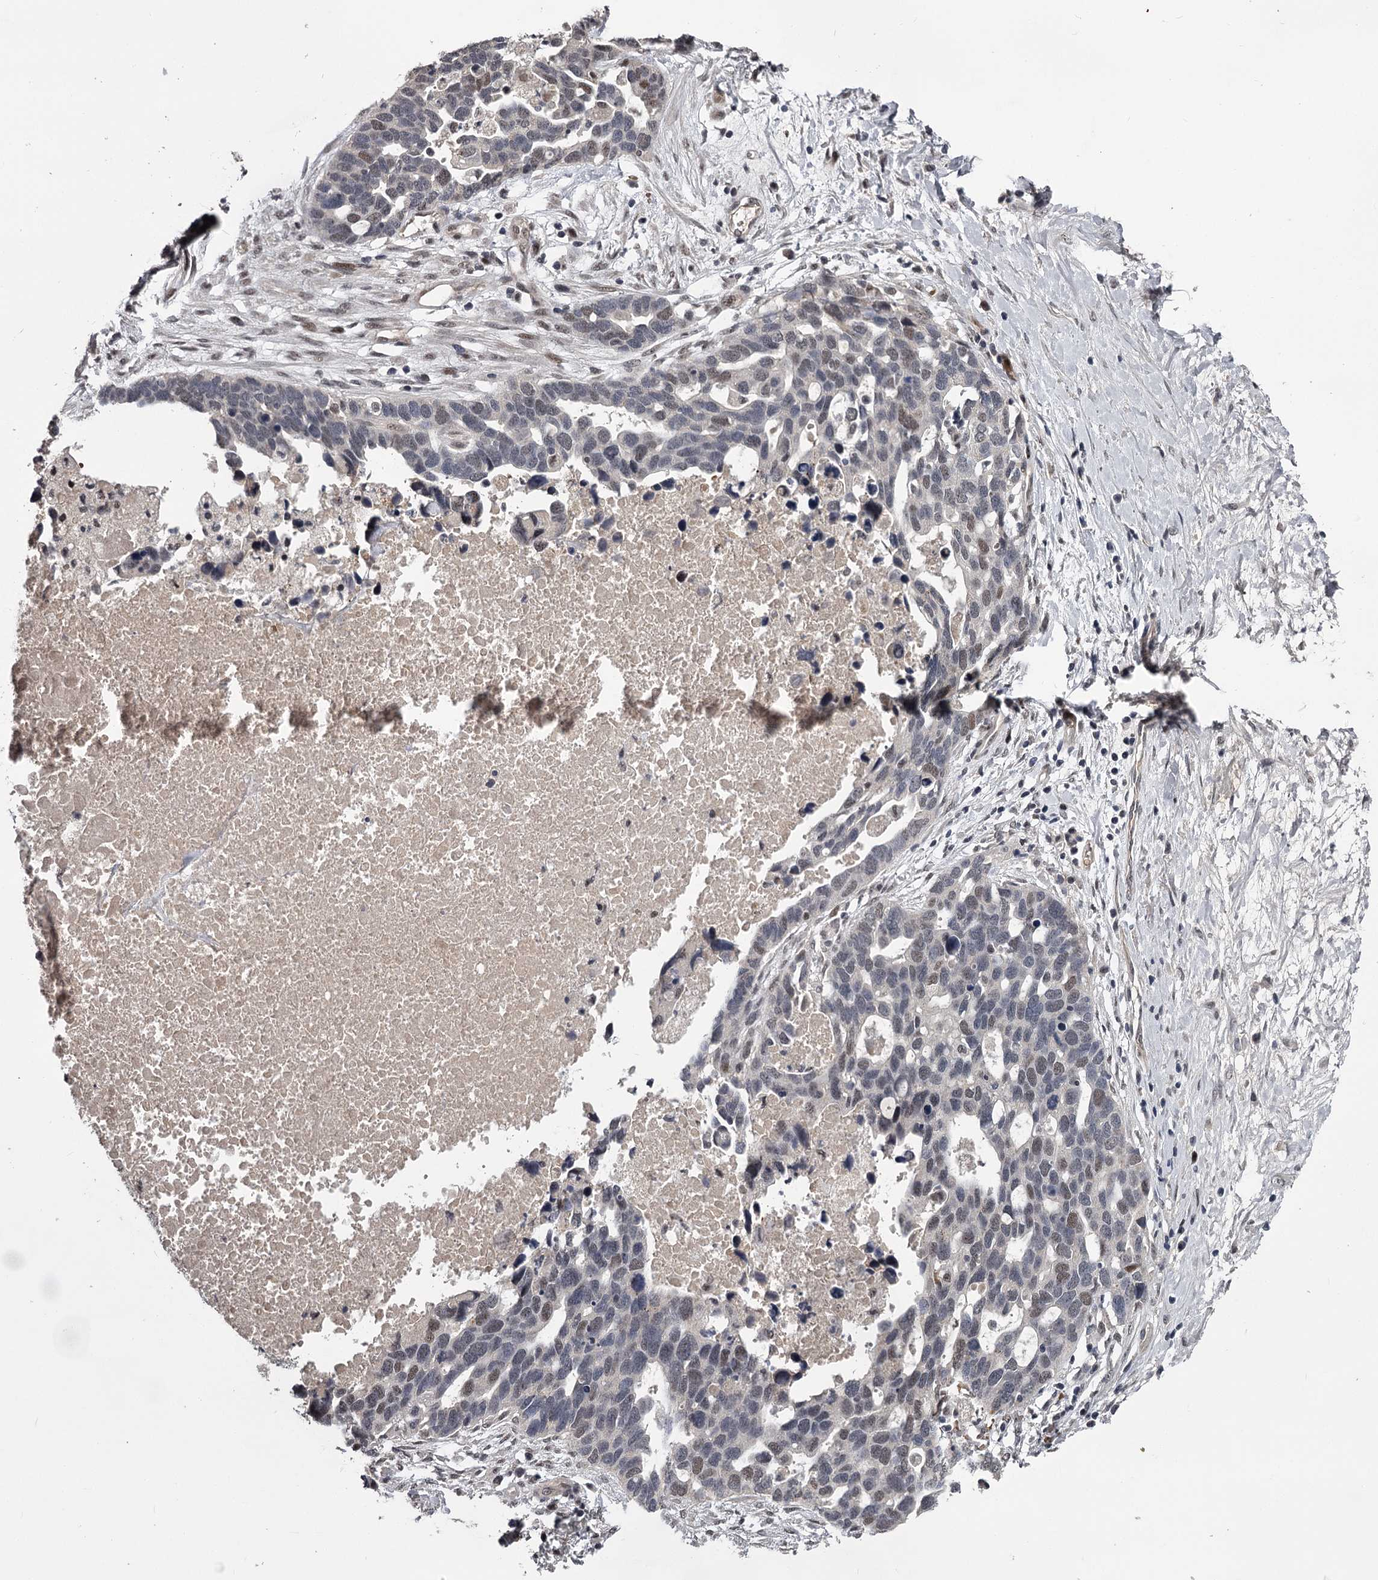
{"staining": {"intensity": "weak", "quantity": "<25%", "location": "nuclear"}, "tissue": "ovarian cancer", "cell_type": "Tumor cells", "image_type": "cancer", "snomed": [{"axis": "morphology", "description": "Cystadenocarcinoma, serous, NOS"}, {"axis": "topography", "description": "Ovary"}], "caption": "Histopathology image shows no protein positivity in tumor cells of serous cystadenocarcinoma (ovarian) tissue.", "gene": "RNF44", "patient": {"sex": "female", "age": 54}}